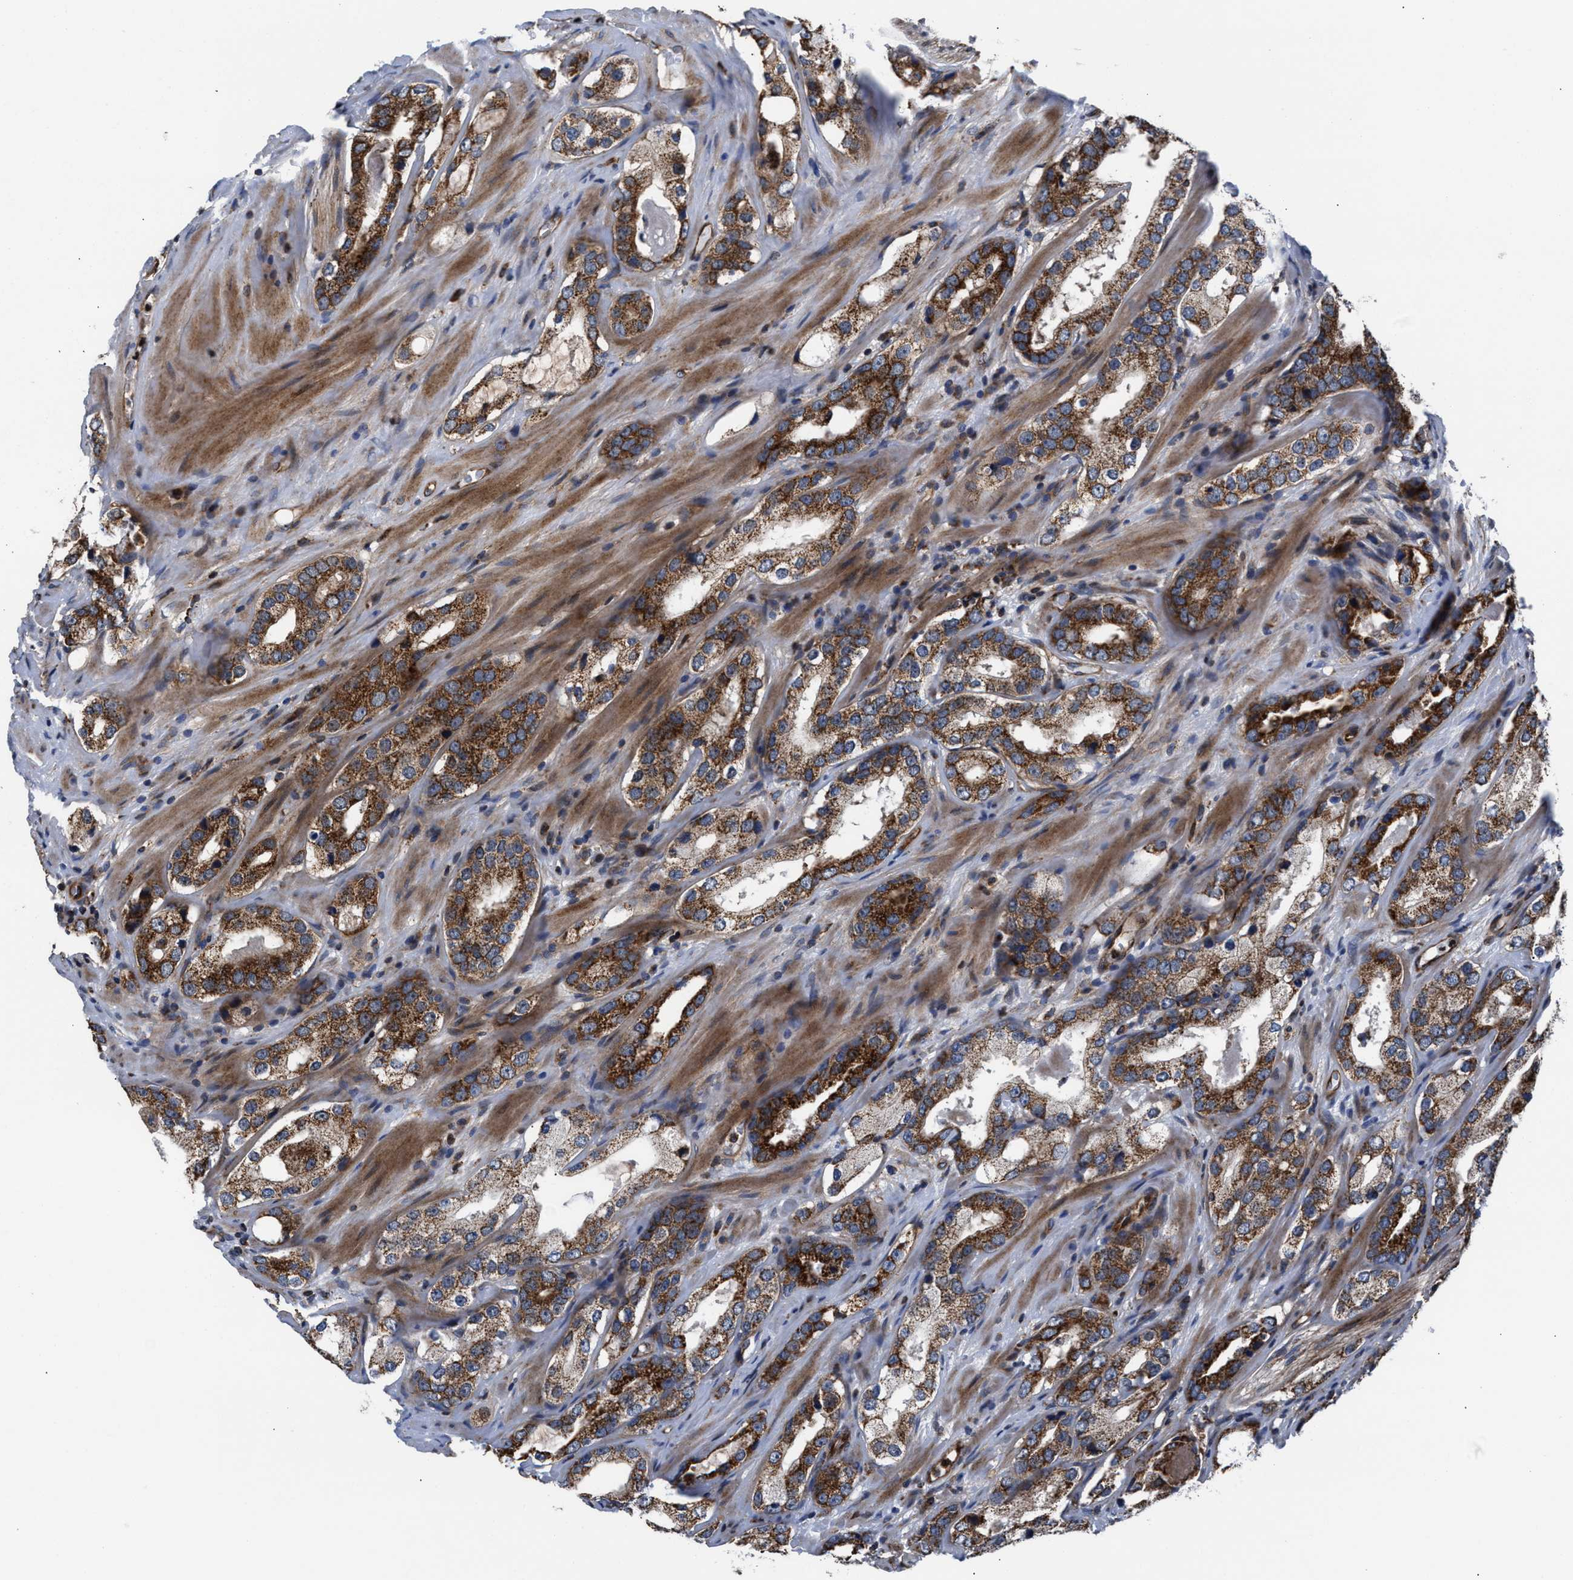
{"staining": {"intensity": "strong", "quantity": ">75%", "location": "cytoplasmic/membranous"}, "tissue": "prostate cancer", "cell_type": "Tumor cells", "image_type": "cancer", "snomed": [{"axis": "morphology", "description": "Adenocarcinoma, High grade"}, {"axis": "topography", "description": "Prostate"}], "caption": "A high amount of strong cytoplasmic/membranous positivity is present in about >75% of tumor cells in prostate adenocarcinoma (high-grade) tissue.", "gene": "PRR15L", "patient": {"sex": "male", "age": 63}}